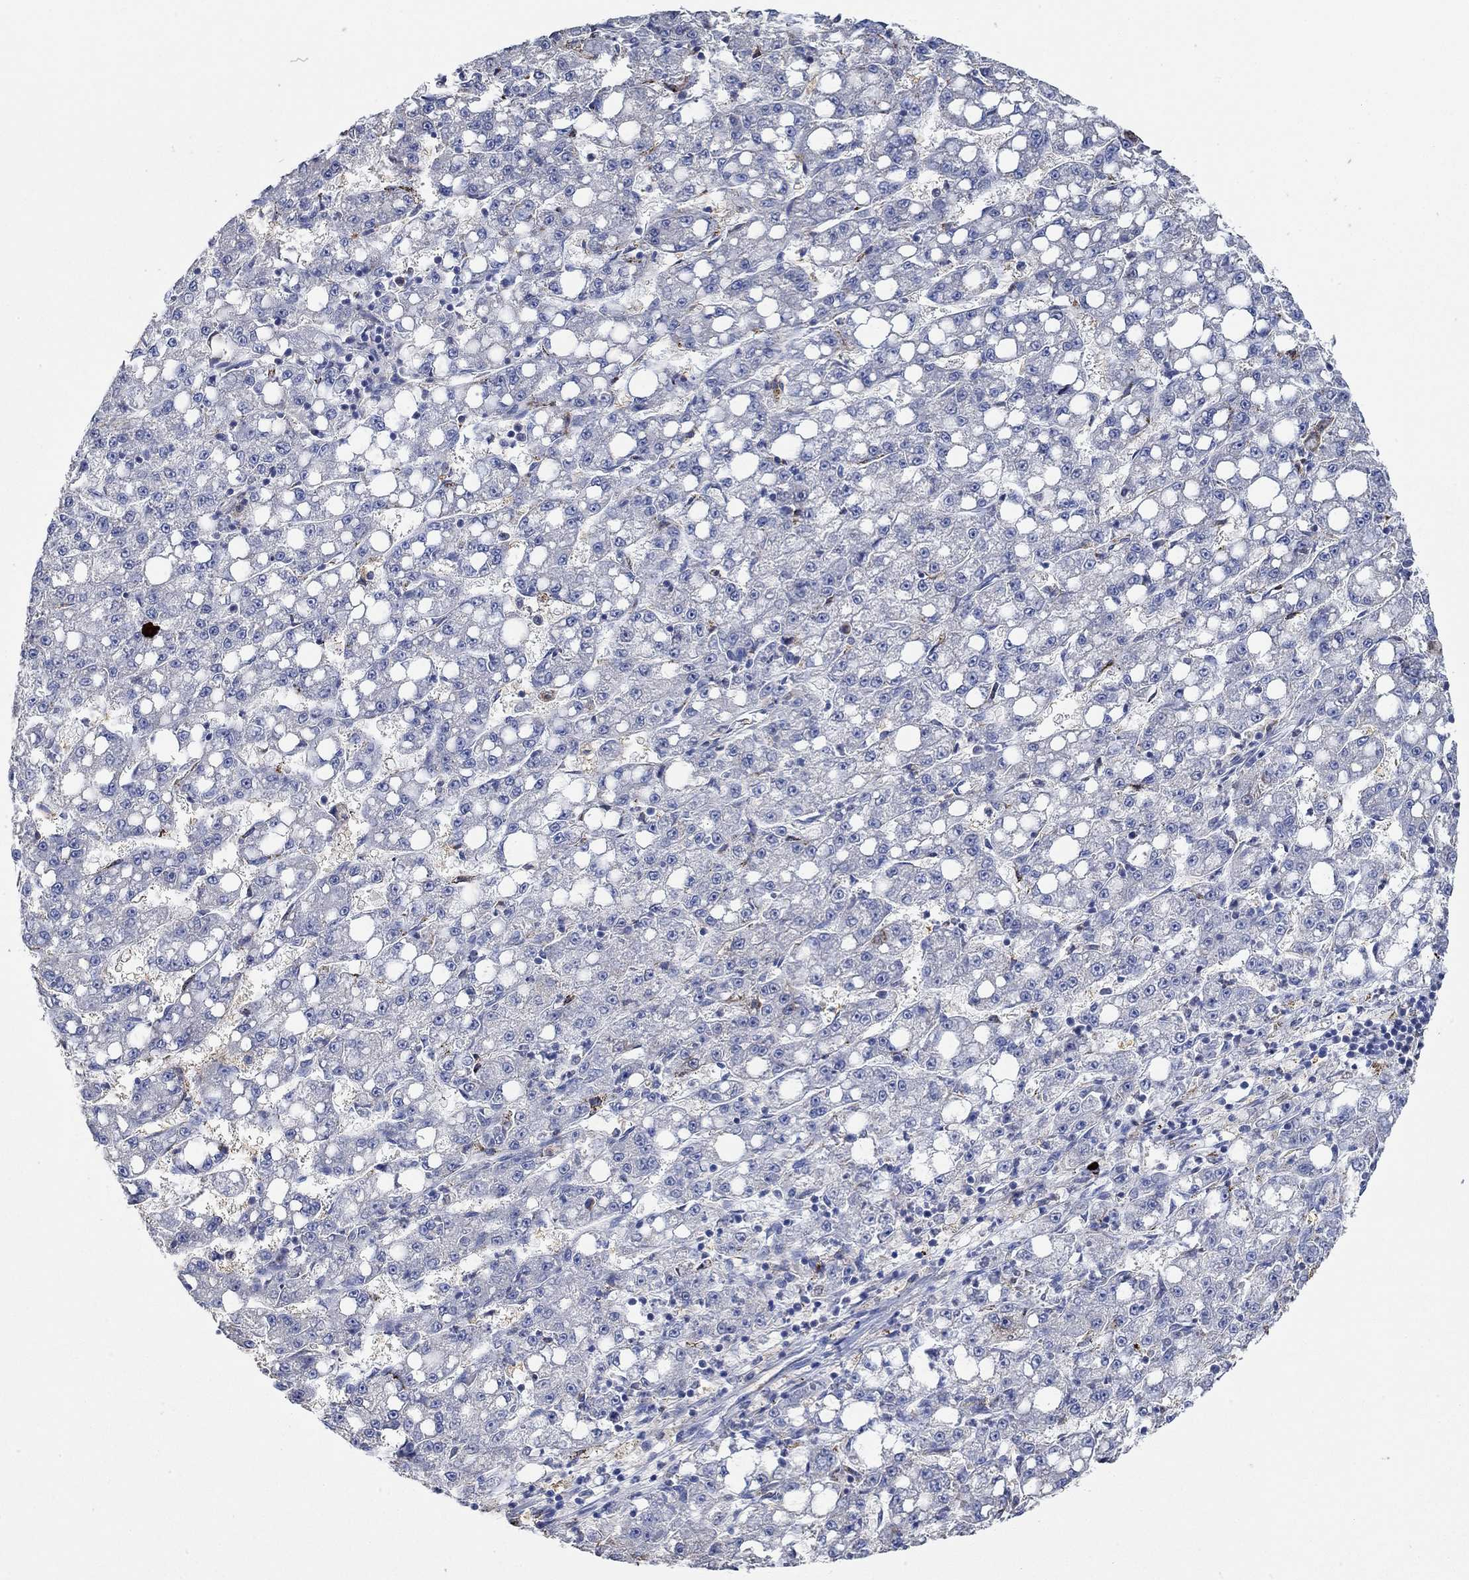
{"staining": {"intensity": "negative", "quantity": "none", "location": "none"}, "tissue": "liver cancer", "cell_type": "Tumor cells", "image_type": "cancer", "snomed": [{"axis": "morphology", "description": "Carcinoma, Hepatocellular, NOS"}, {"axis": "topography", "description": "Liver"}], "caption": "Immunohistochemical staining of hepatocellular carcinoma (liver) demonstrates no significant staining in tumor cells.", "gene": "MPP1", "patient": {"sex": "female", "age": 65}}